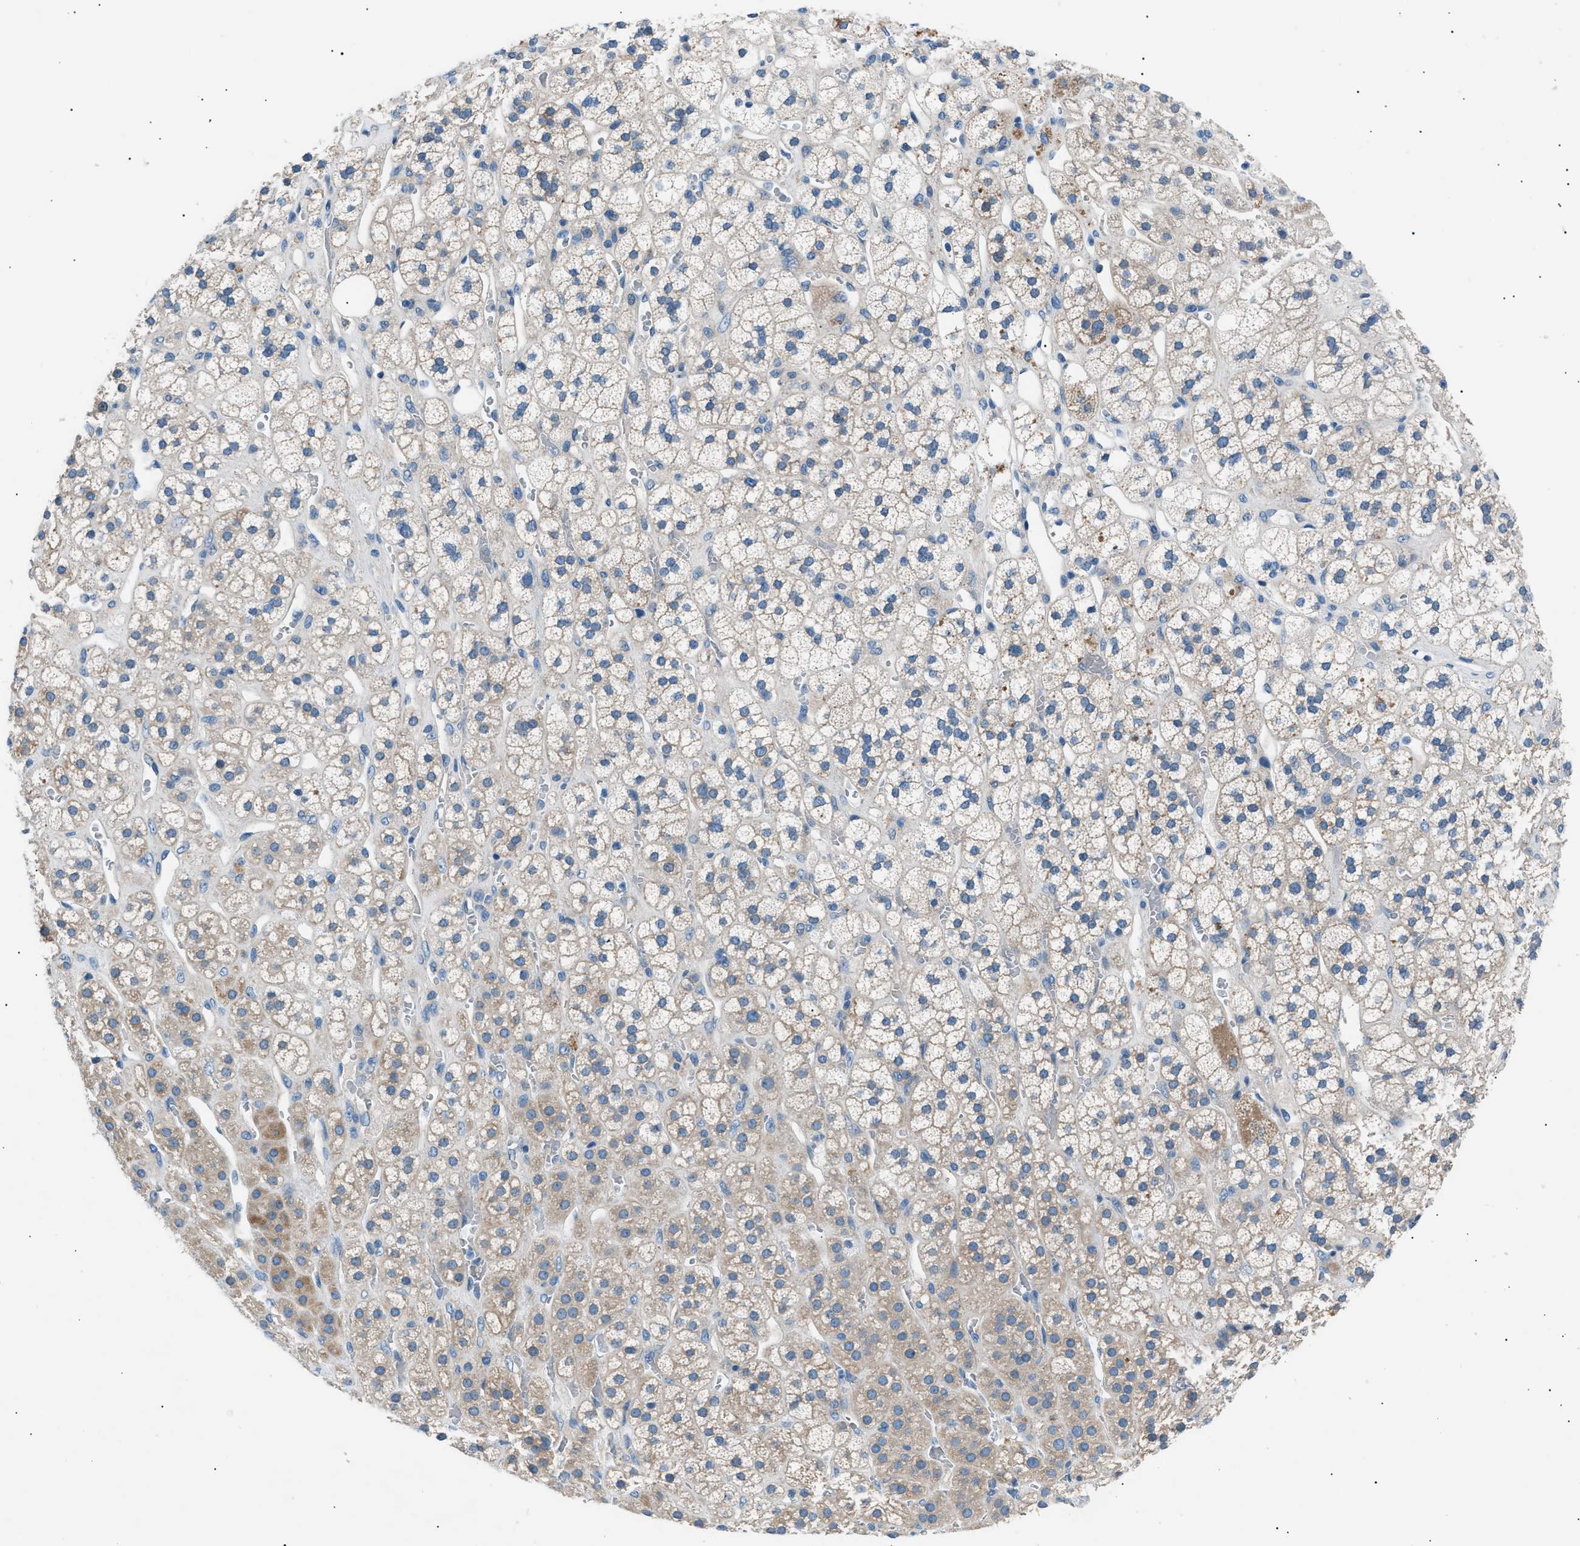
{"staining": {"intensity": "weak", "quantity": "25%-75%", "location": "cytoplasmic/membranous"}, "tissue": "adrenal gland", "cell_type": "Glandular cells", "image_type": "normal", "snomed": [{"axis": "morphology", "description": "Normal tissue, NOS"}, {"axis": "topography", "description": "Adrenal gland"}], "caption": "An IHC micrograph of benign tissue is shown. Protein staining in brown labels weak cytoplasmic/membranous positivity in adrenal gland within glandular cells. The staining was performed using DAB (3,3'-diaminobenzidine) to visualize the protein expression in brown, while the nuclei were stained in blue with hematoxylin (Magnification: 20x).", "gene": "LRRC37B", "patient": {"sex": "male", "age": 56}}